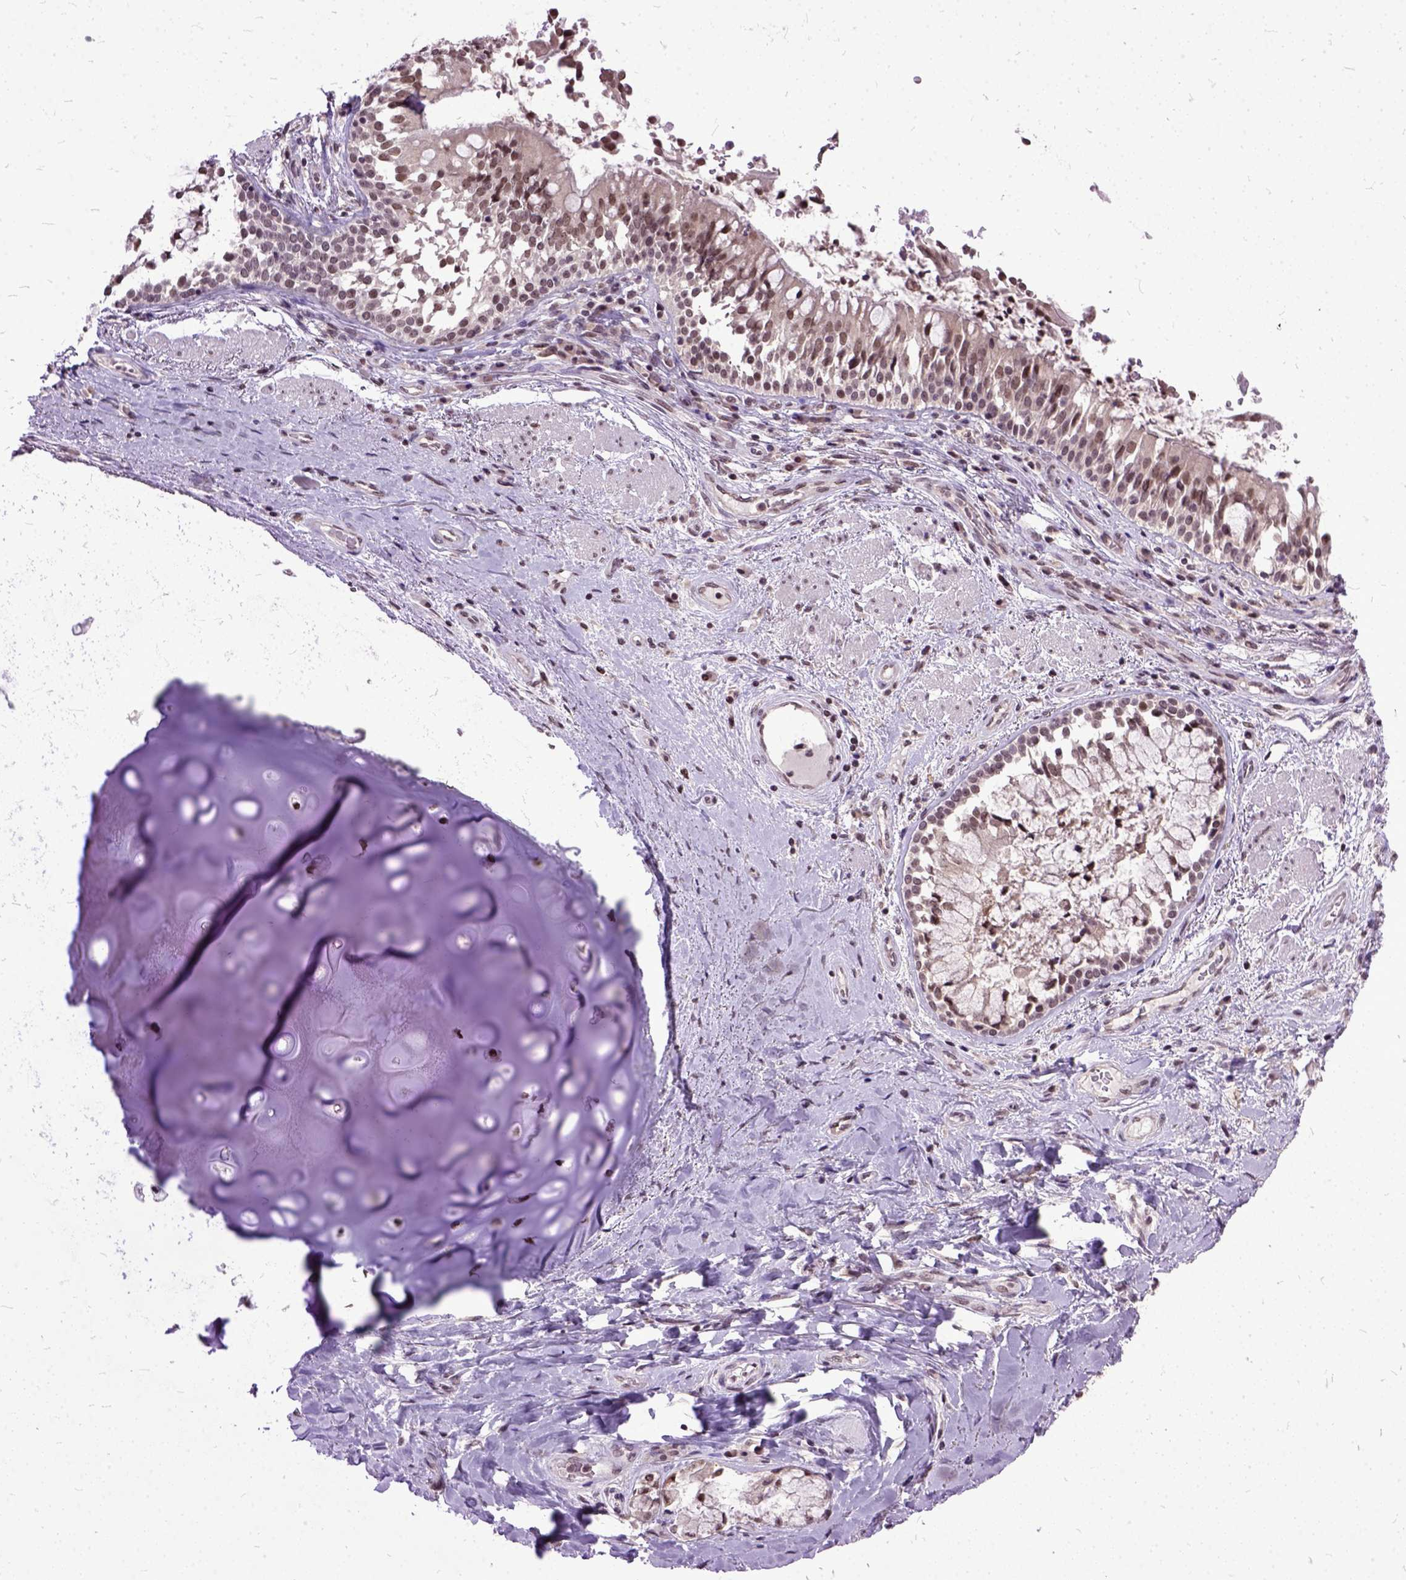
{"staining": {"intensity": "moderate", "quantity": ">75%", "location": "nuclear"}, "tissue": "soft tissue", "cell_type": "Chondrocytes", "image_type": "normal", "snomed": [{"axis": "morphology", "description": "Normal tissue, NOS"}, {"axis": "topography", "description": "Cartilage tissue"}, {"axis": "topography", "description": "Bronchus"}], "caption": "Protein analysis of benign soft tissue reveals moderate nuclear positivity in approximately >75% of chondrocytes.", "gene": "ORC5", "patient": {"sex": "male", "age": 64}}